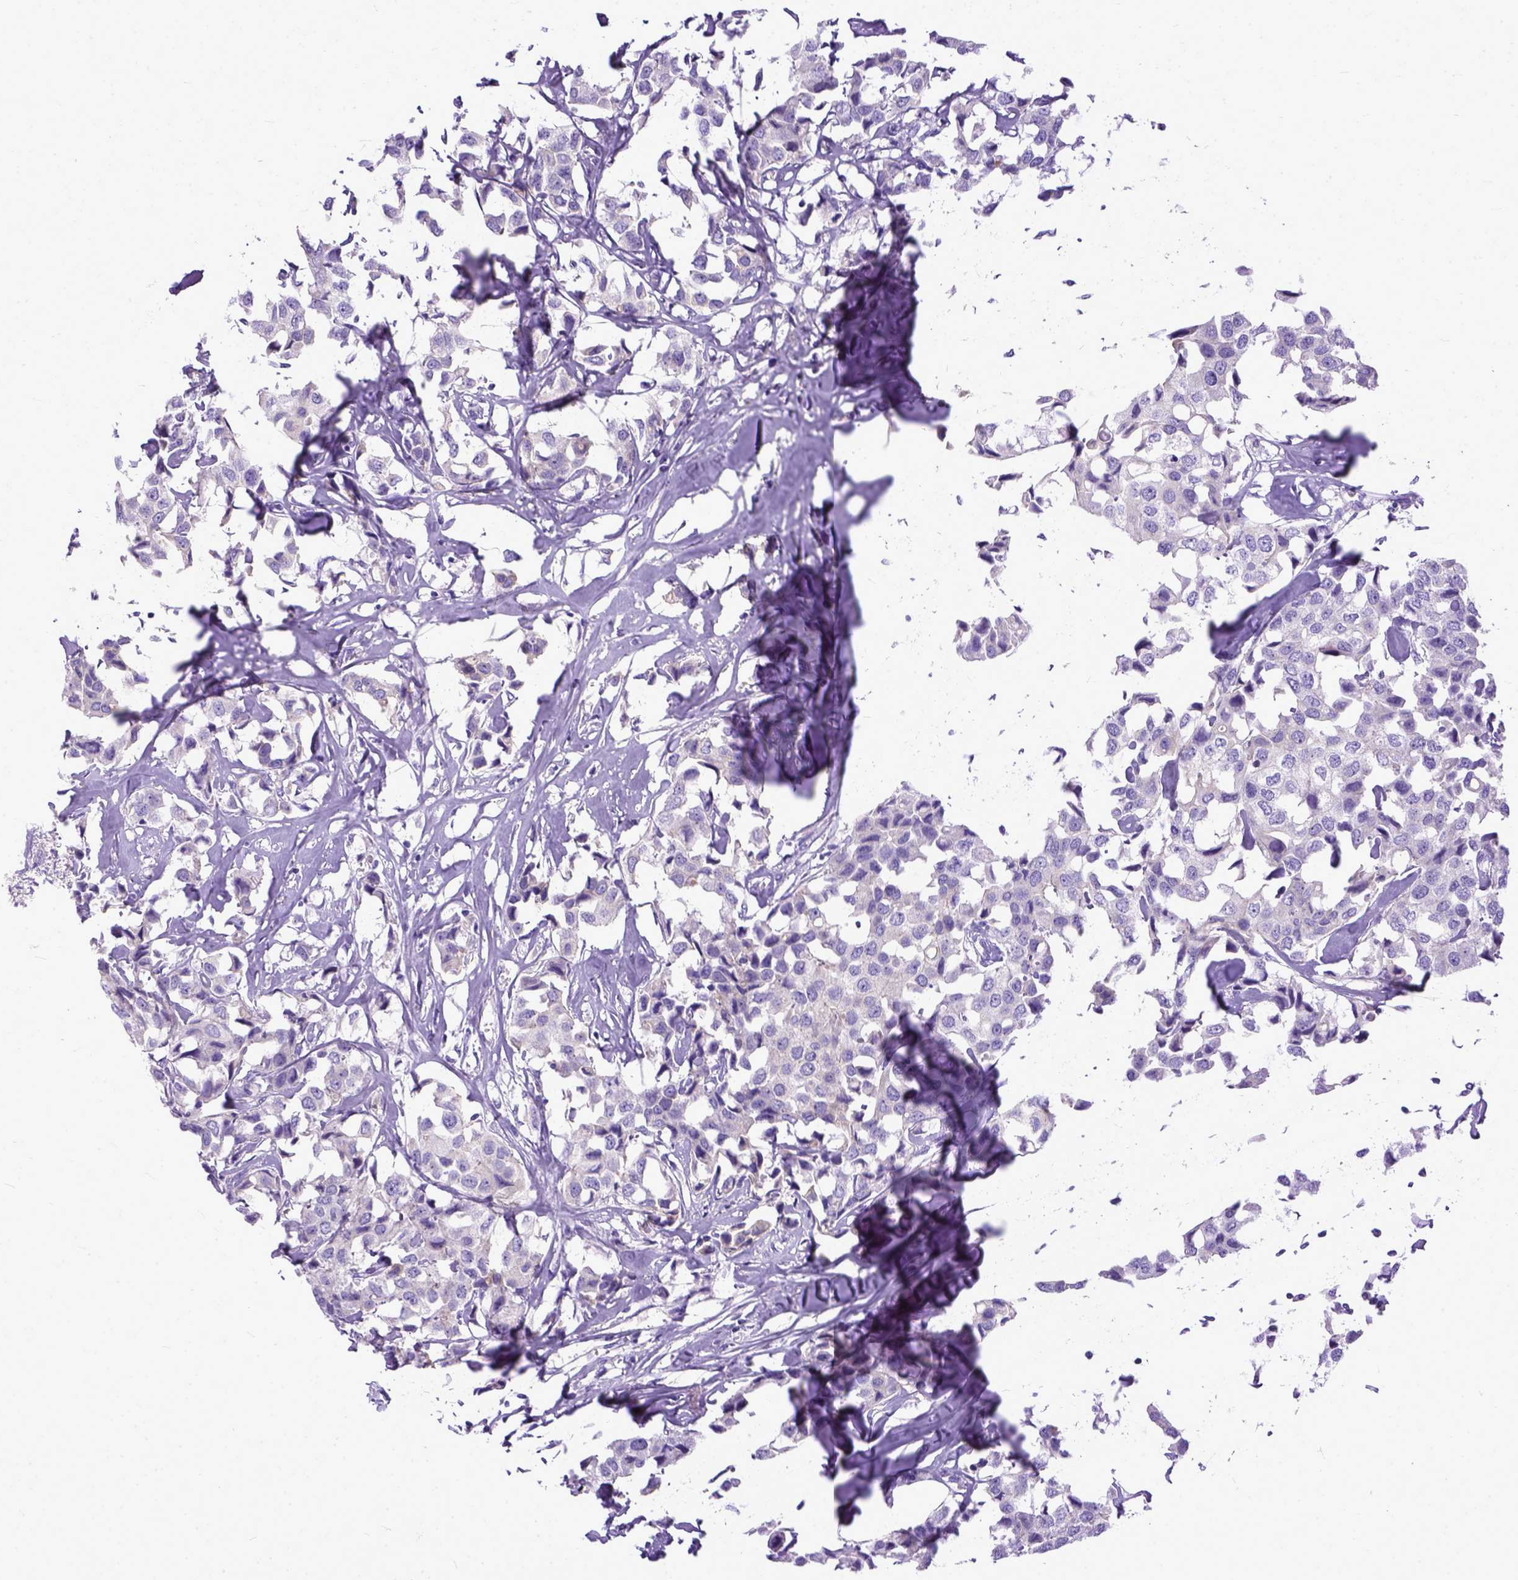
{"staining": {"intensity": "negative", "quantity": "none", "location": "none"}, "tissue": "breast cancer", "cell_type": "Tumor cells", "image_type": "cancer", "snomed": [{"axis": "morphology", "description": "Duct carcinoma"}, {"axis": "topography", "description": "Breast"}], "caption": "High magnification brightfield microscopy of breast cancer (invasive ductal carcinoma) stained with DAB (3,3'-diaminobenzidine) (brown) and counterstained with hematoxylin (blue): tumor cells show no significant positivity.", "gene": "PPL", "patient": {"sex": "female", "age": 80}}